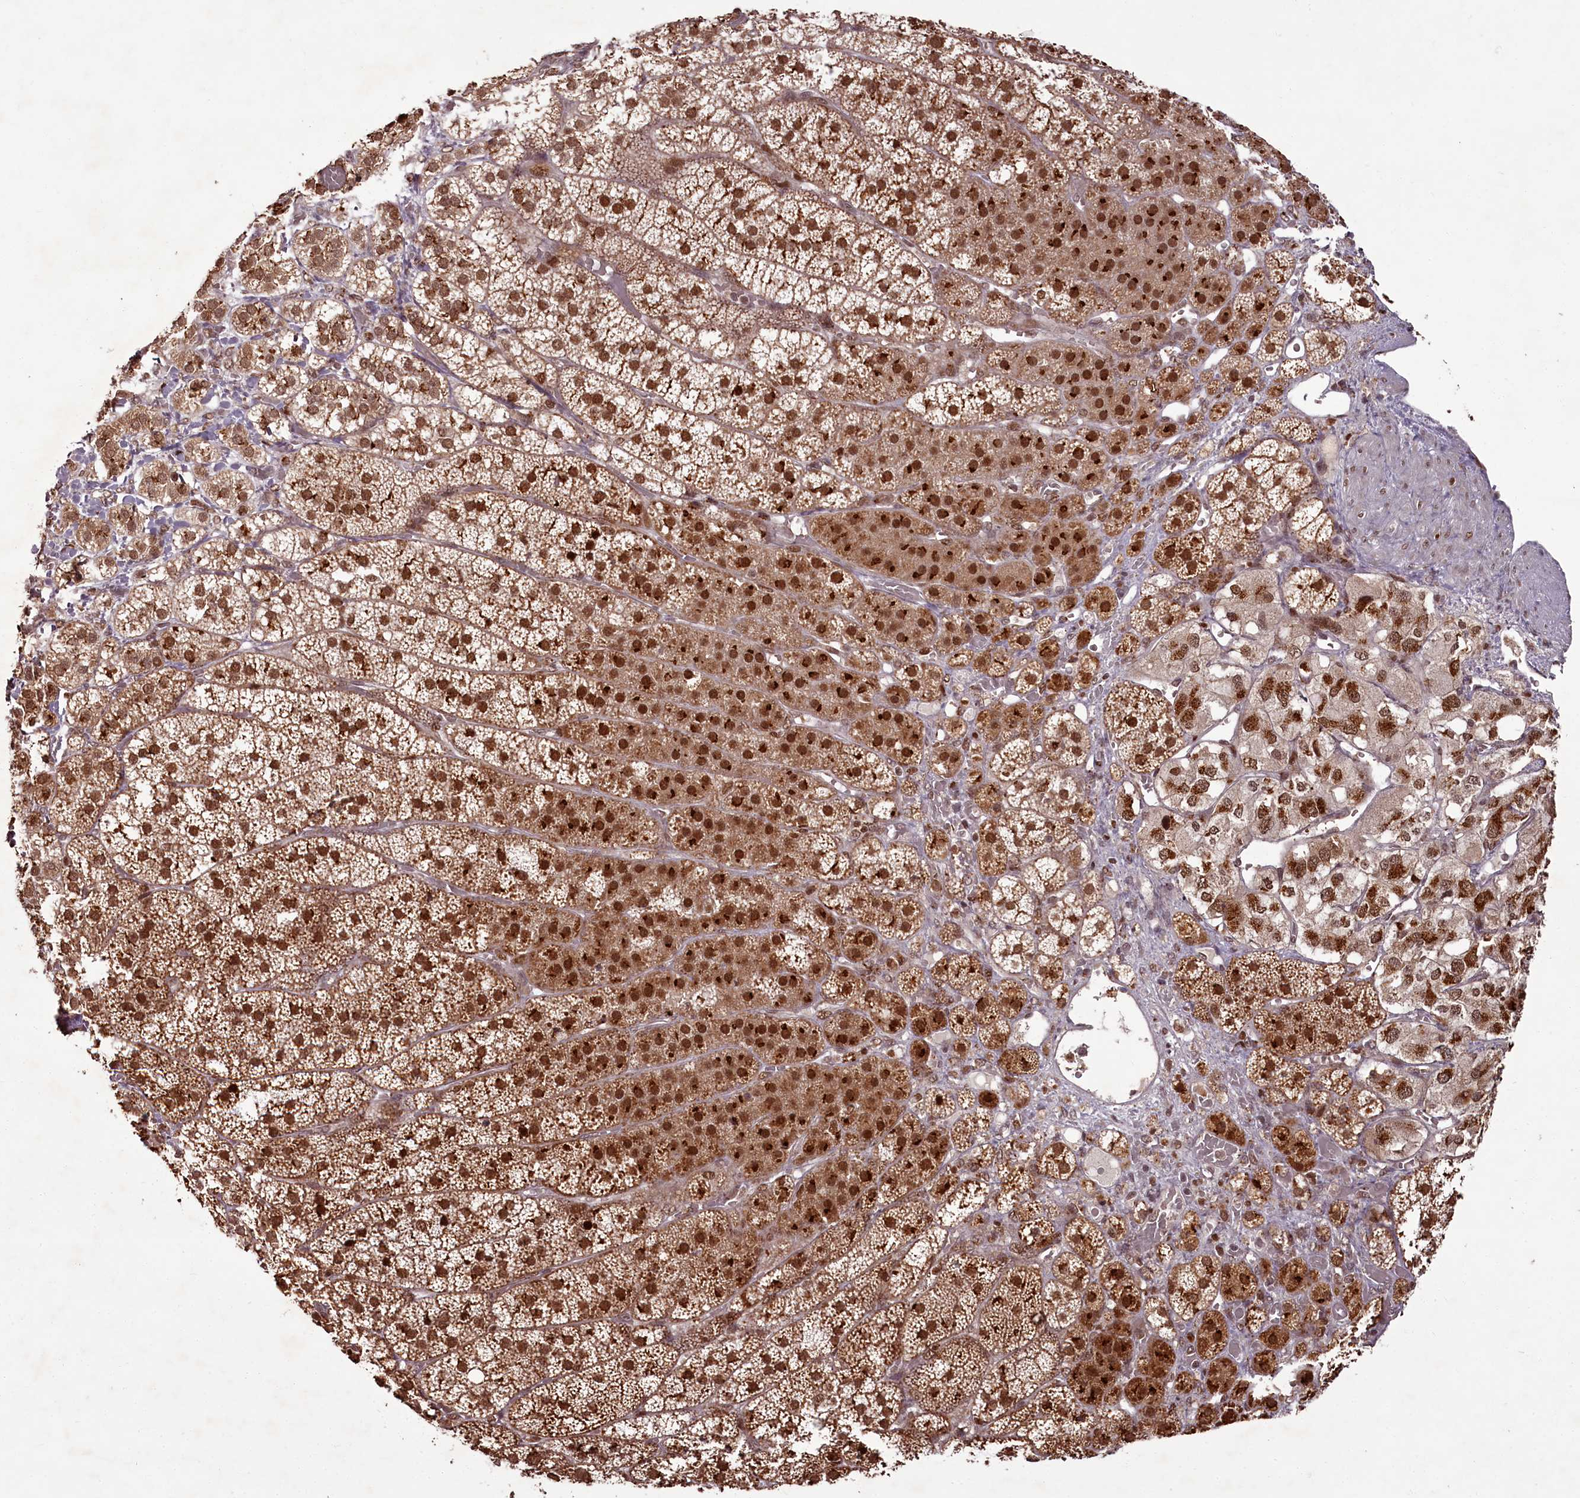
{"staining": {"intensity": "moderate", "quantity": ">75%", "location": "cytoplasmic/membranous,nuclear"}, "tissue": "adrenal gland", "cell_type": "Glandular cells", "image_type": "normal", "snomed": [{"axis": "morphology", "description": "Normal tissue, NOS"}, {"axis": "topography", "description": "Adrenal gland"}], "caption": "Unremarkable adrenal gland displays moderate cytoplasmic/membranous,nuclear staining in about >75% of glandular cells, visualized by immunohistochemistry. (IHC, brightfield microscopy, high magnification).", "gene": "CEP83", "patient": {"sex": "female", "age": 44}}